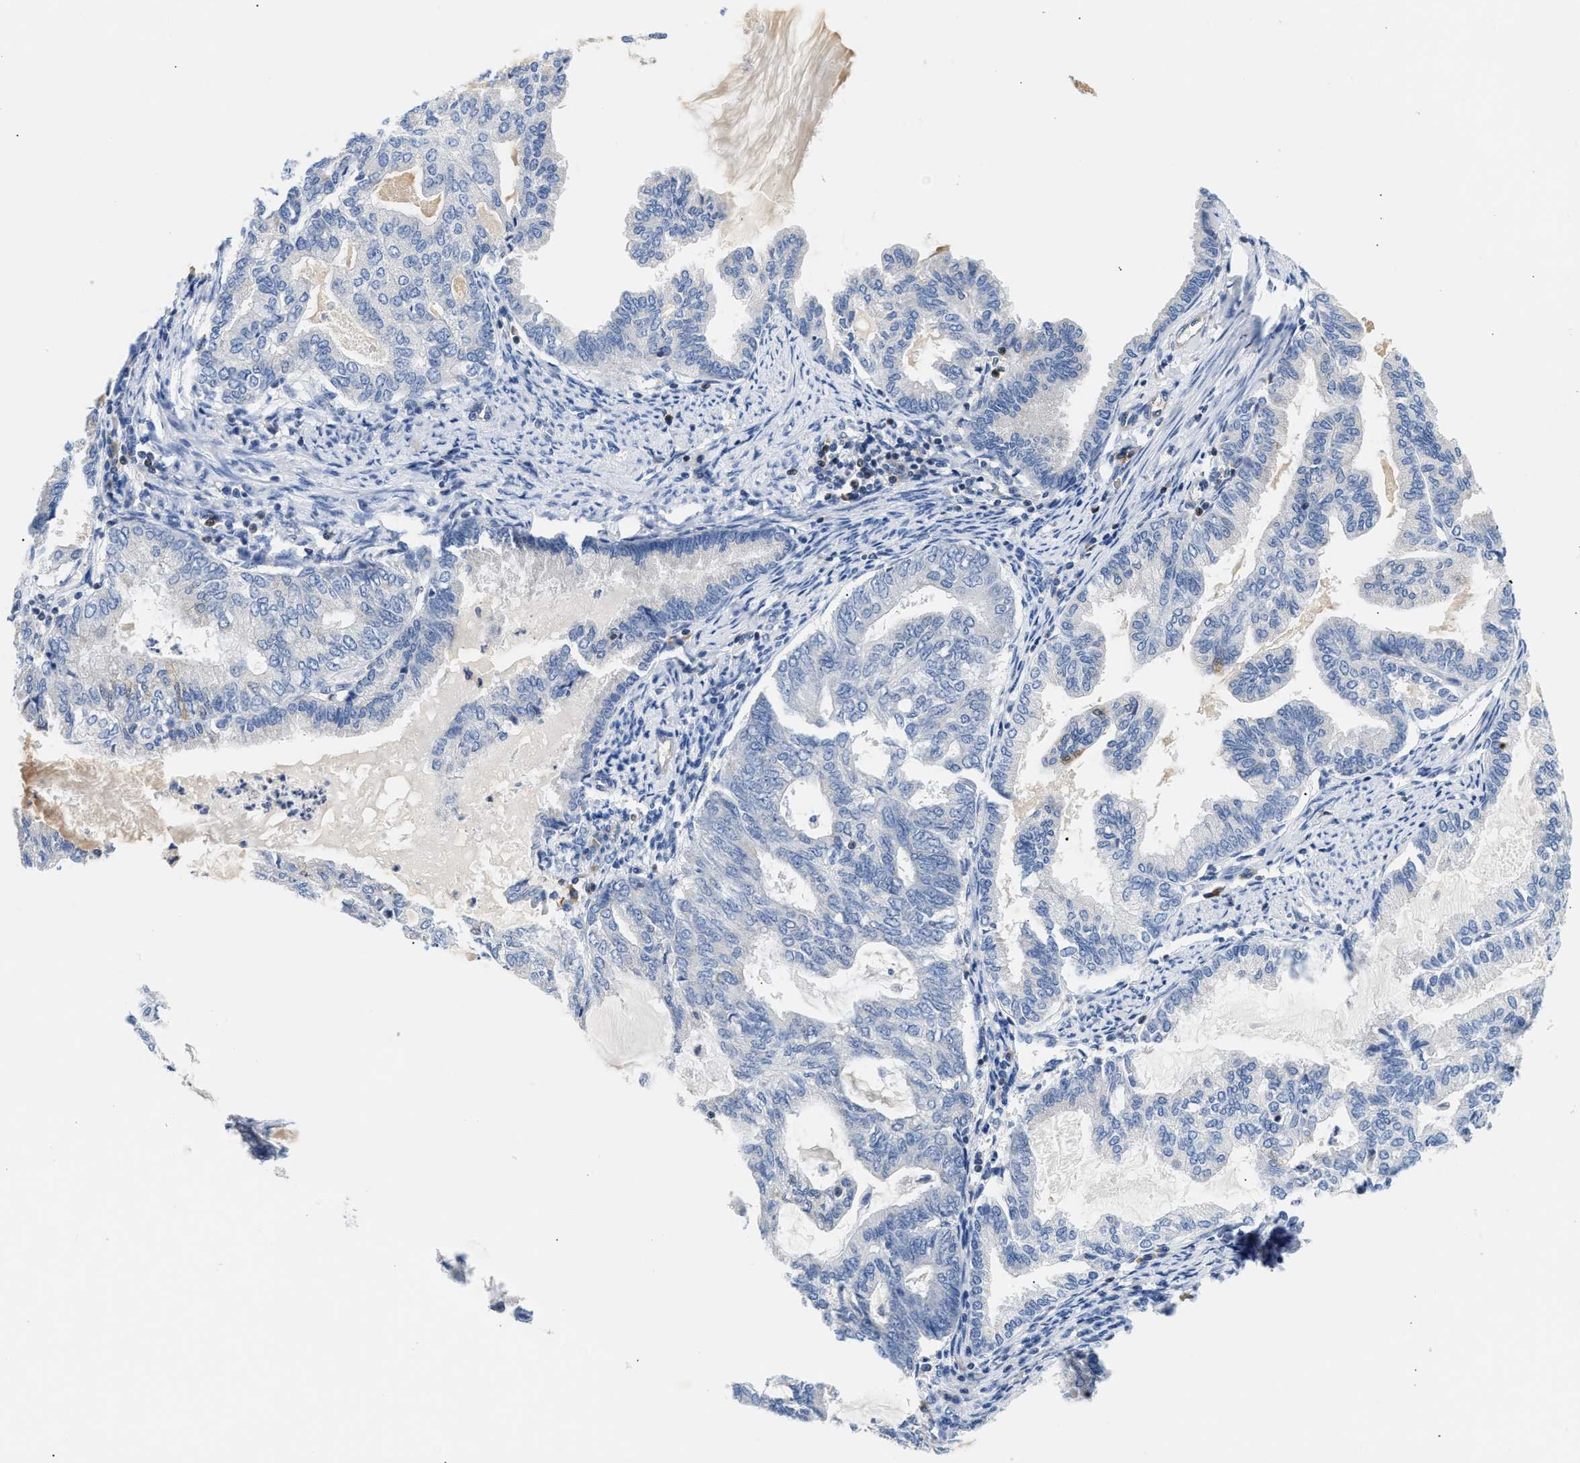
{"staining": {"intensity": "negative", "quantity": "none", "location": "none"}, "tissue": "endometrial cancer", "cell_type": "Tumor cells", "image_type": "cancer", "snomed": [{"axis": "morphology", "description": "Adenocarcinoma, NOS"}, {"axis": "topography", "description": "Endometrium"}], "caption": "There is no significant staining in tumor cells of endometrial adenocarcinoma.", "gene": "SLIT2", "patient": {"sex": "female", "age": 86}}